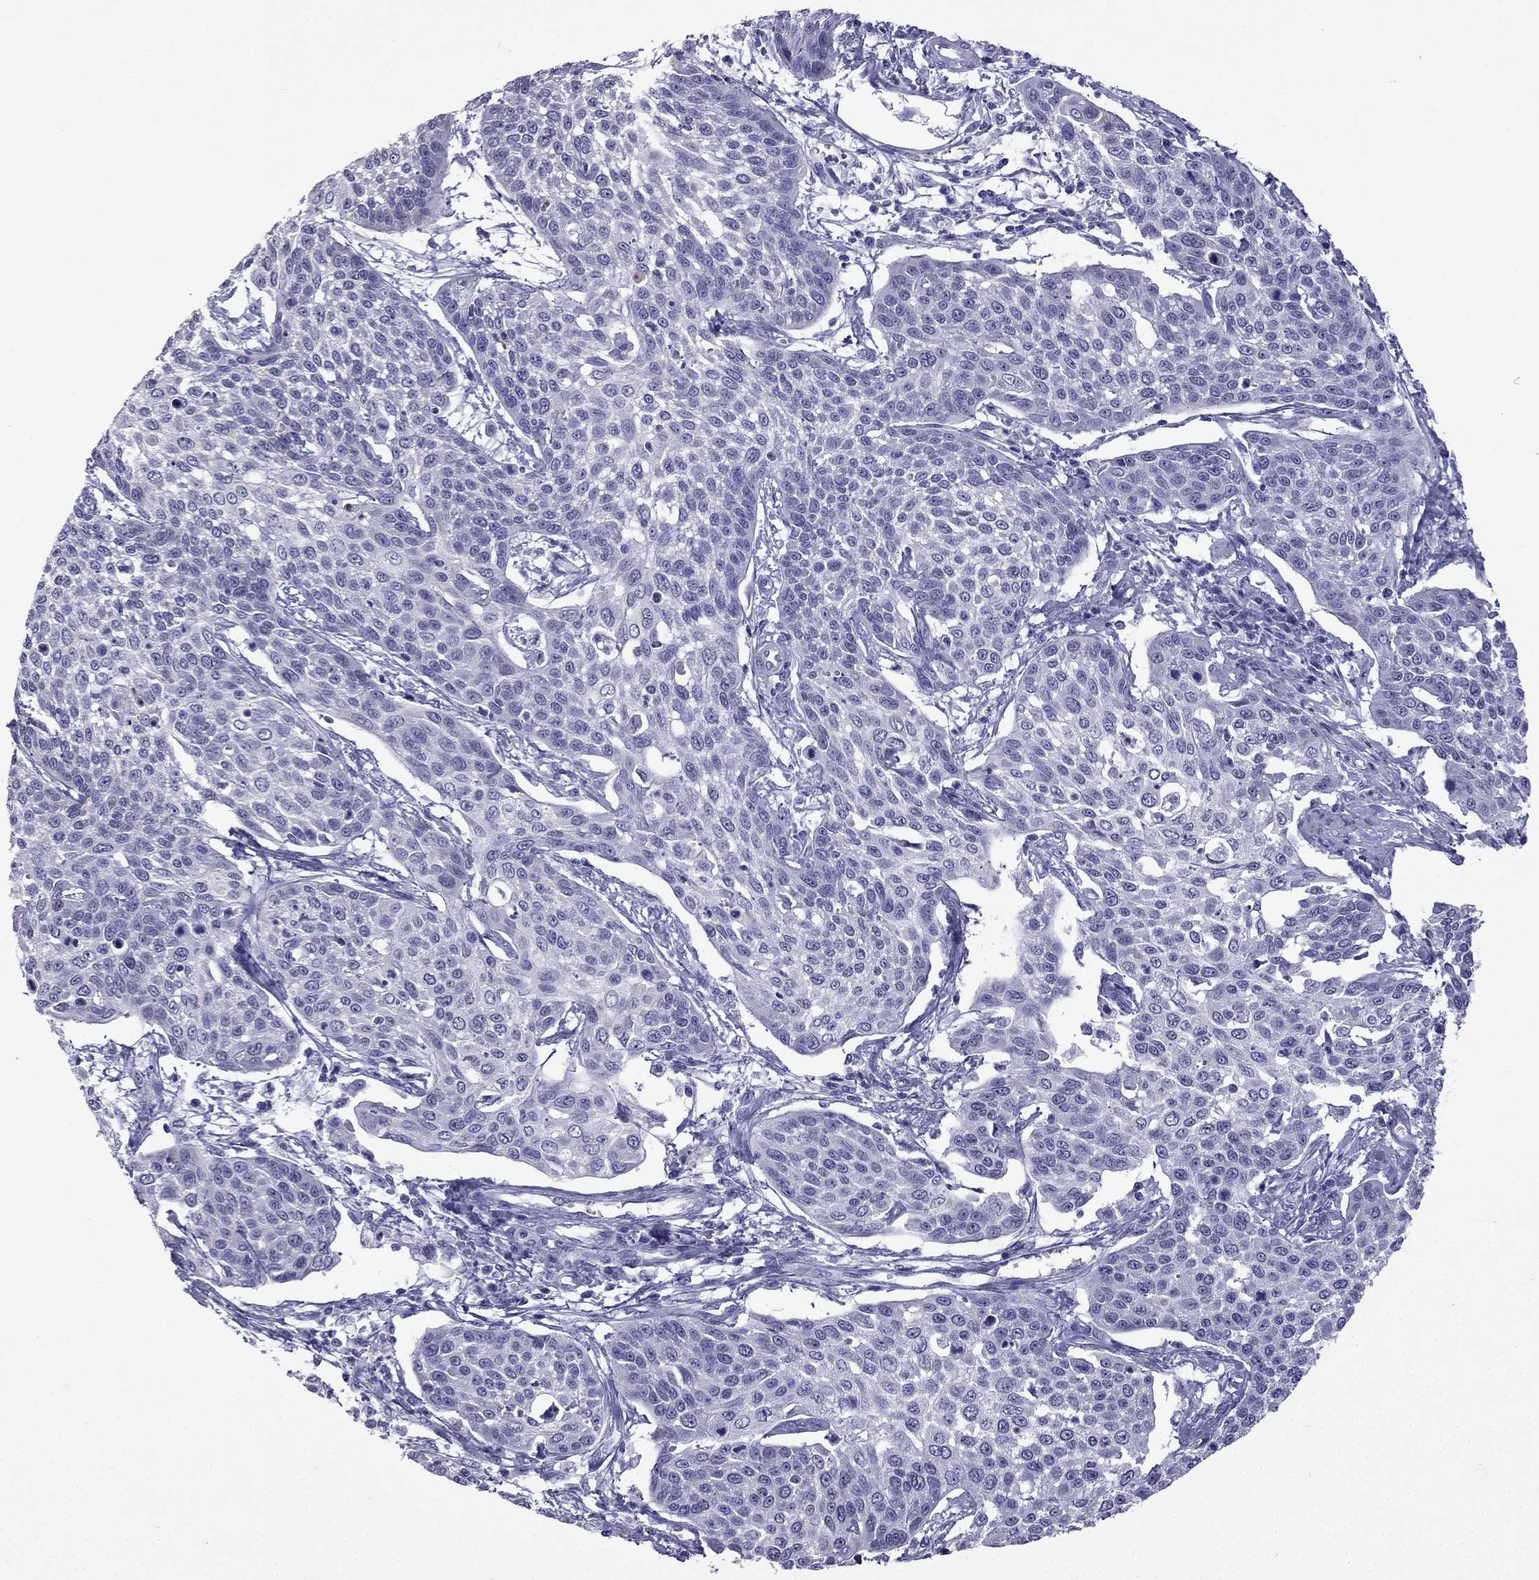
{"staining": {"intensity": "negative", "quantity": "none", "location": "none"}, "tissue": "cervical cancer", "cell_type": "Tumor cells", "image_type": "cancer", "snomed": [{"axis": "morphology", "description": "Squamous cell carcinoma, NOS"}, {"axis": "topography", "description": "Cervix"}], "caption": "Immunohistochemistry histopathology image of human squamous cell carcinoma (cervical) stained for a protein (brown), which exhibits no positivity in tumor cells. (DAB (3,3'-diaminobenzidine) IHC with hematoxylin counter stain).", "gene": "GJA8", "patient": {"sex": "female", "age": 34}}